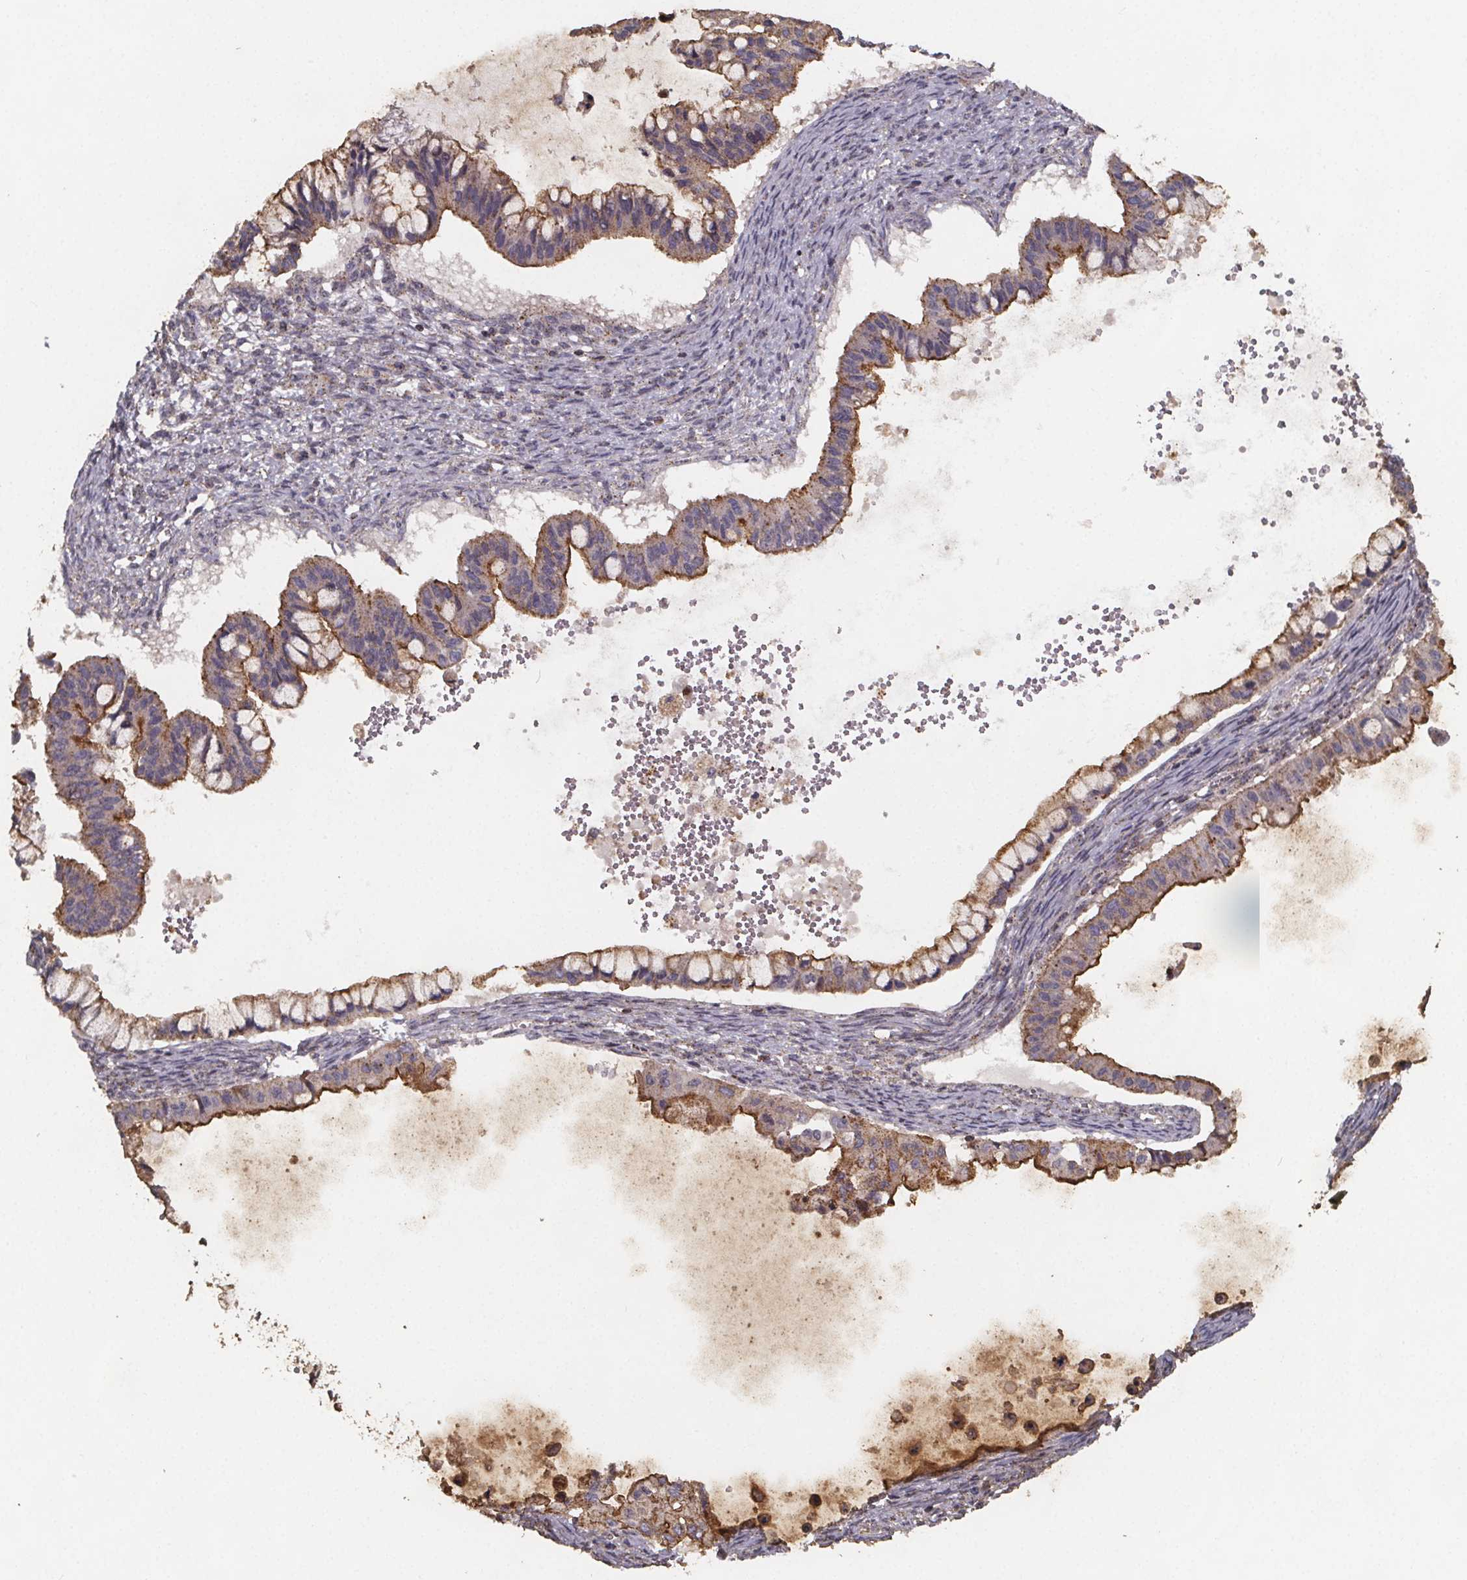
{"staining": {"intensity": "moderate", "quantity": "25%-75%", "location": "cytoplasmic/membranous"}, "tissue": "ovarian cancer", "cell_type": "Tumor cells", "image_type": "cancer", "snomed": [{"axis": "morphology", "description": "Cystadenocarcinoma, mucinous, NOS"}, {"axis": "topography", "description": "Ovary"}], "caption": "Approximately 25%-75% of tumor cells in human ovarian cancer (mucinous cystadenocarcinoma) exhibit moderate cytoplasmic/membranous protein expression as visualized by brown immunohistochemical staining.", "gene": "ZNF879", "patient": {"sex": "female", "age": 72}}